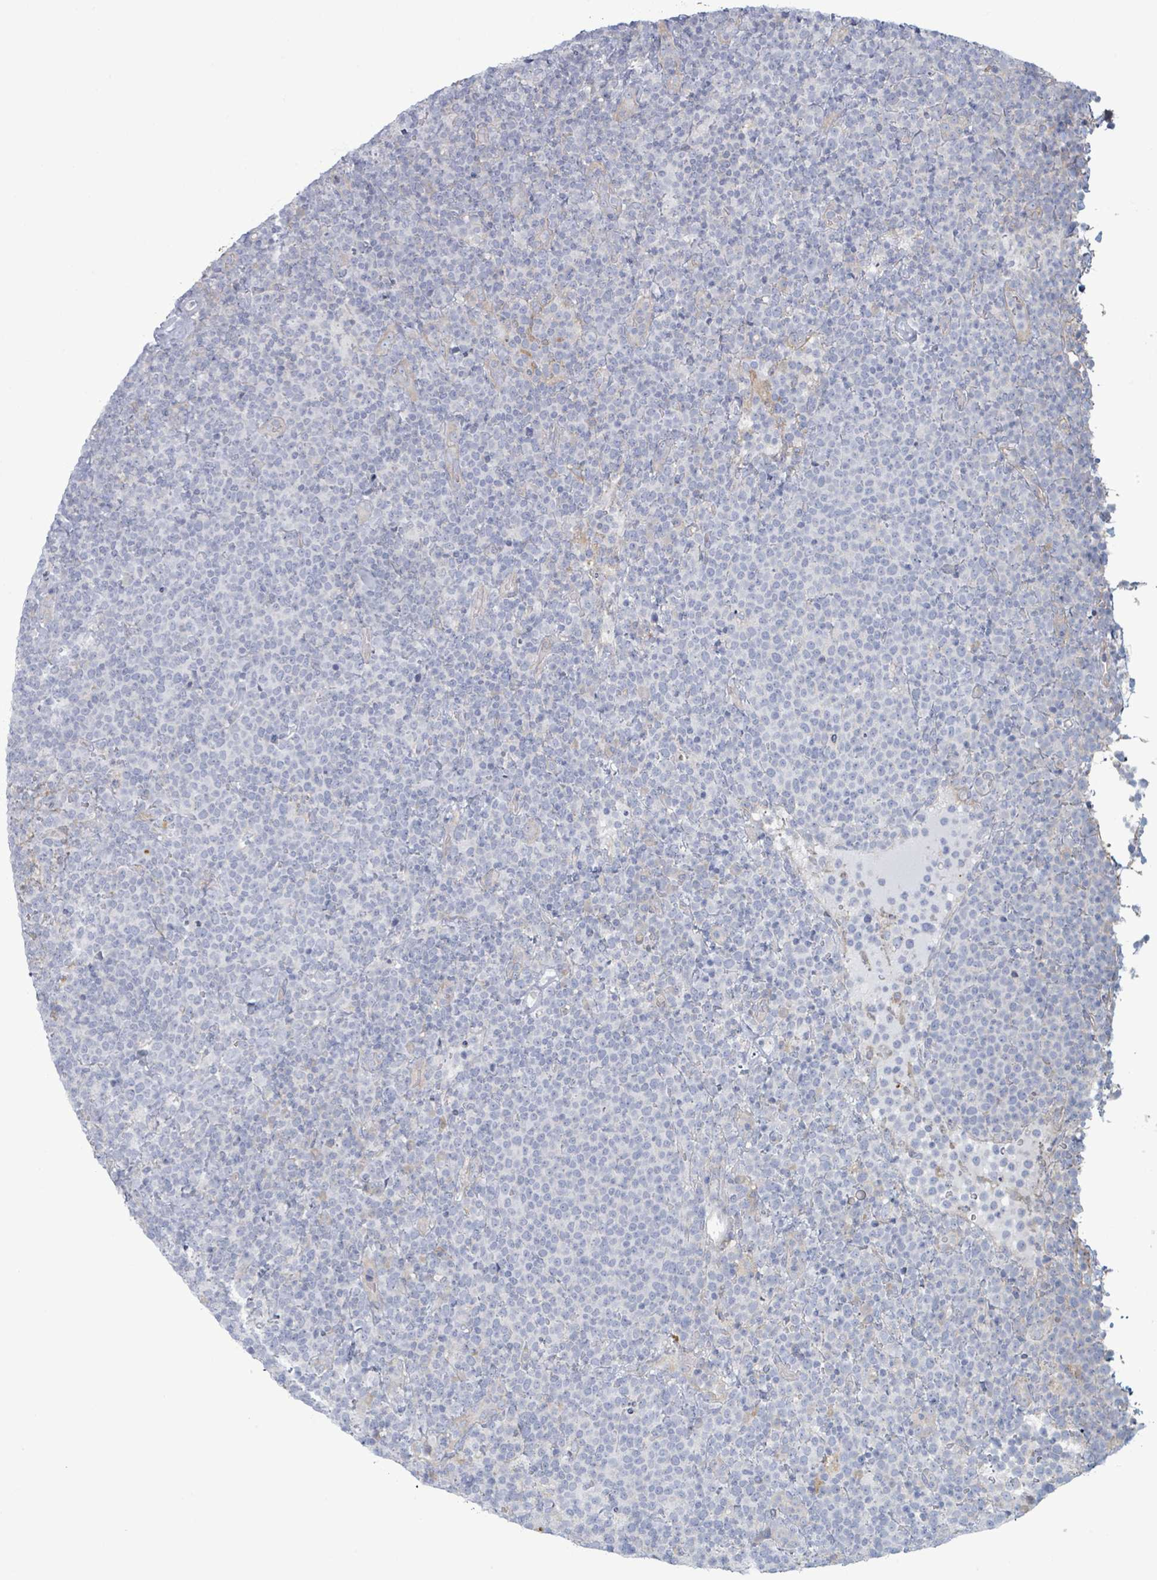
{"staining": {"intensity": "negative", "quantity": "none", "location": "none"}, "tissue": "lymphoma", "cell_type": "Tumor cells", "image_type": "cancer", "snomed": [{"axis": "morphology", "description": "Malignant lymphoma, non-Hodgkin's type, High grade"}, {"axis": "topography", "description": "Lymph node"}], "caption": "Lymphoma was stained to show a protein in brown. There is no significant staining in tumor cells.", "gene": "COL13A1", "patient": {"sex": "male", "age": 61}}